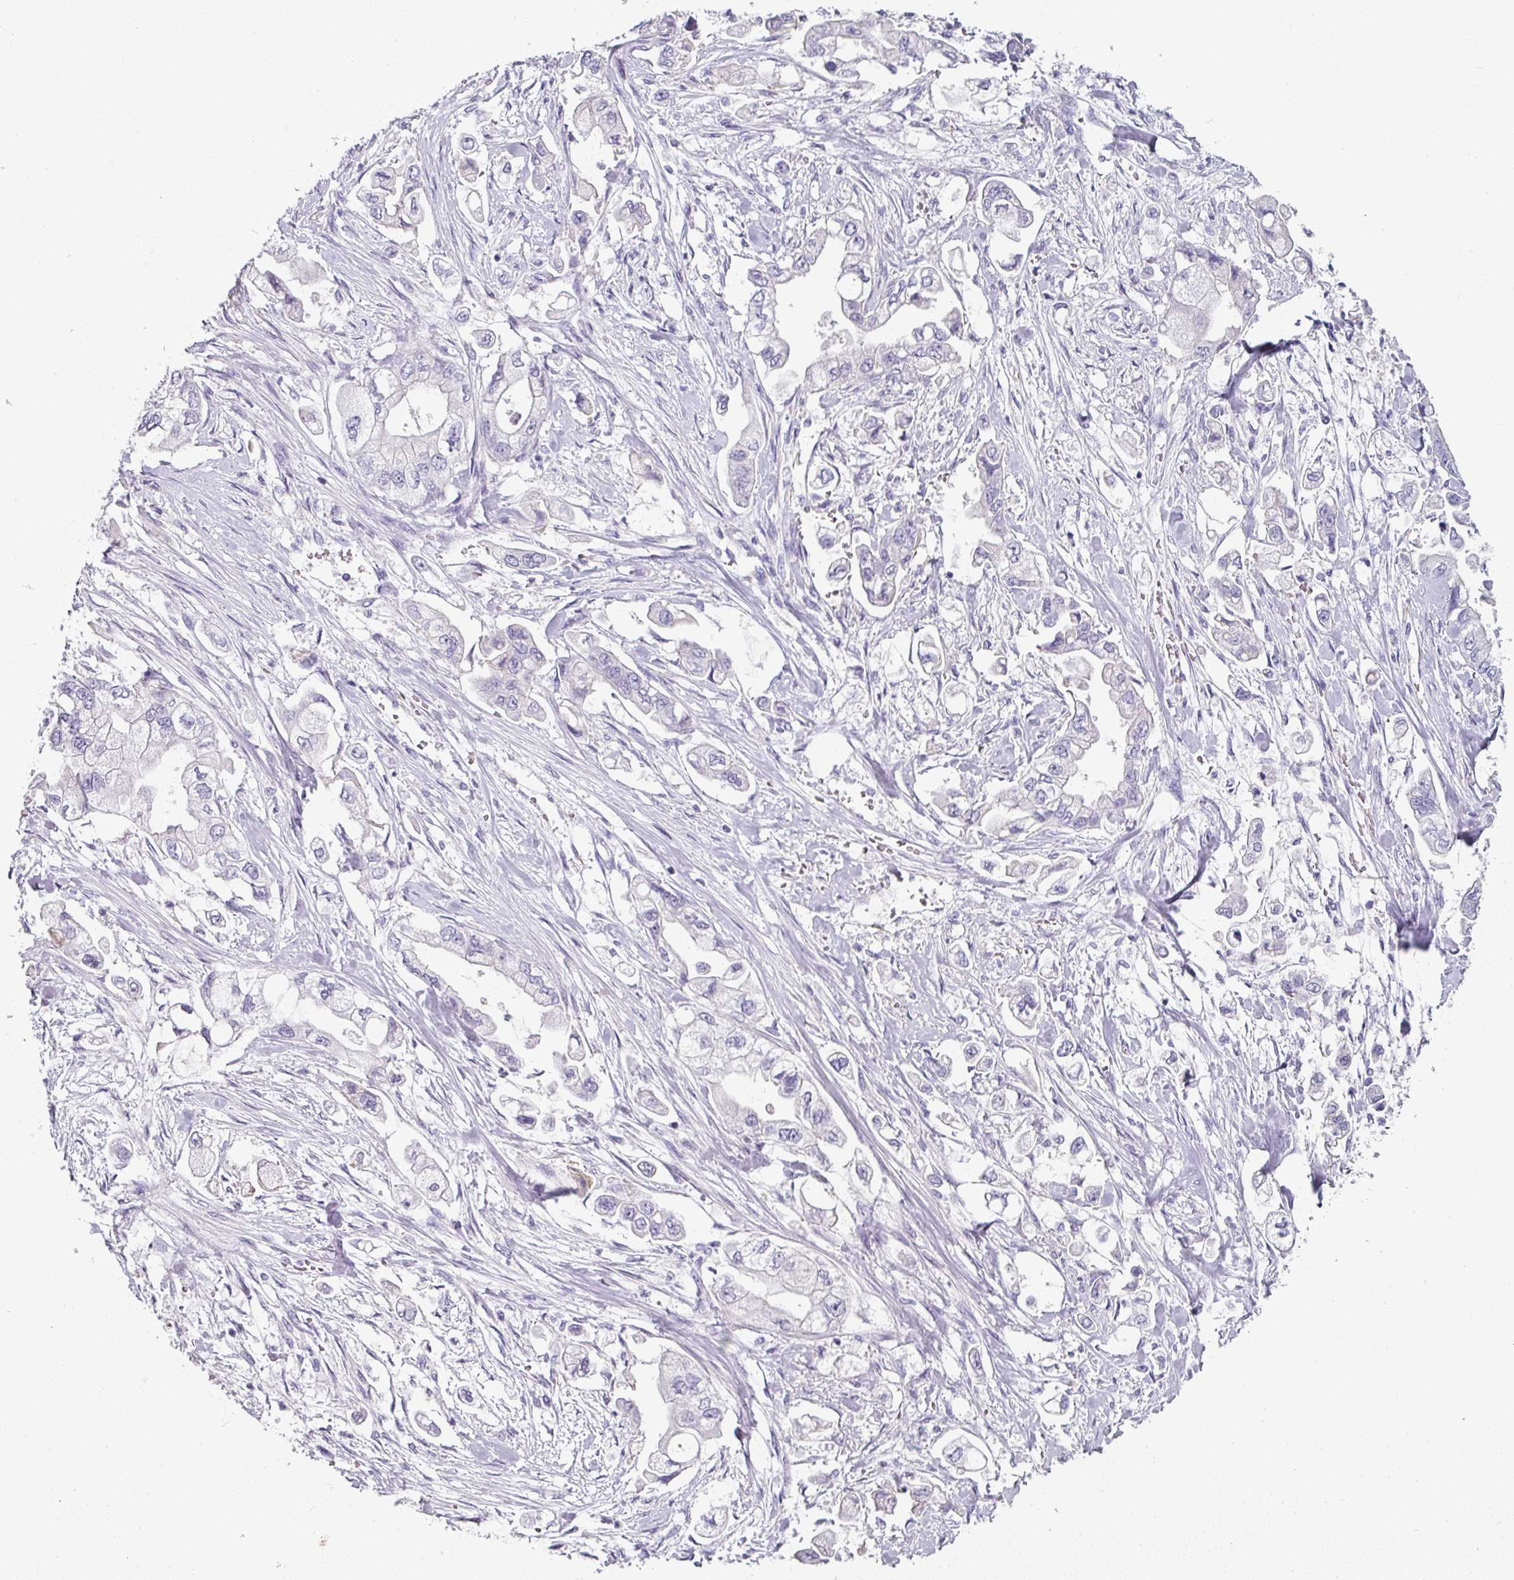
{"staining": {"intensity": "negative", "quantity": "none", "location": "none"}, "tissue": "stomach cancer", "cell_type": "Tumor cells", "image_type": "cancer", "snomed": [{"axis": "morphology", "description": "Adenocarcinoma, NOS"}, {"axis": "topography", "description": "Stomach"}], "caption": "Tumor cells are negative for brown protein staining in stomach cancer (adenocarcinoma). The staining was performed using DAB to visualize the protein expression in brown, while the nuclei were stained in blue with hematoxylin (Magnification: 20x).", "gene": "SLC17A7", "patient": {"sex": "male", "age": 62}}